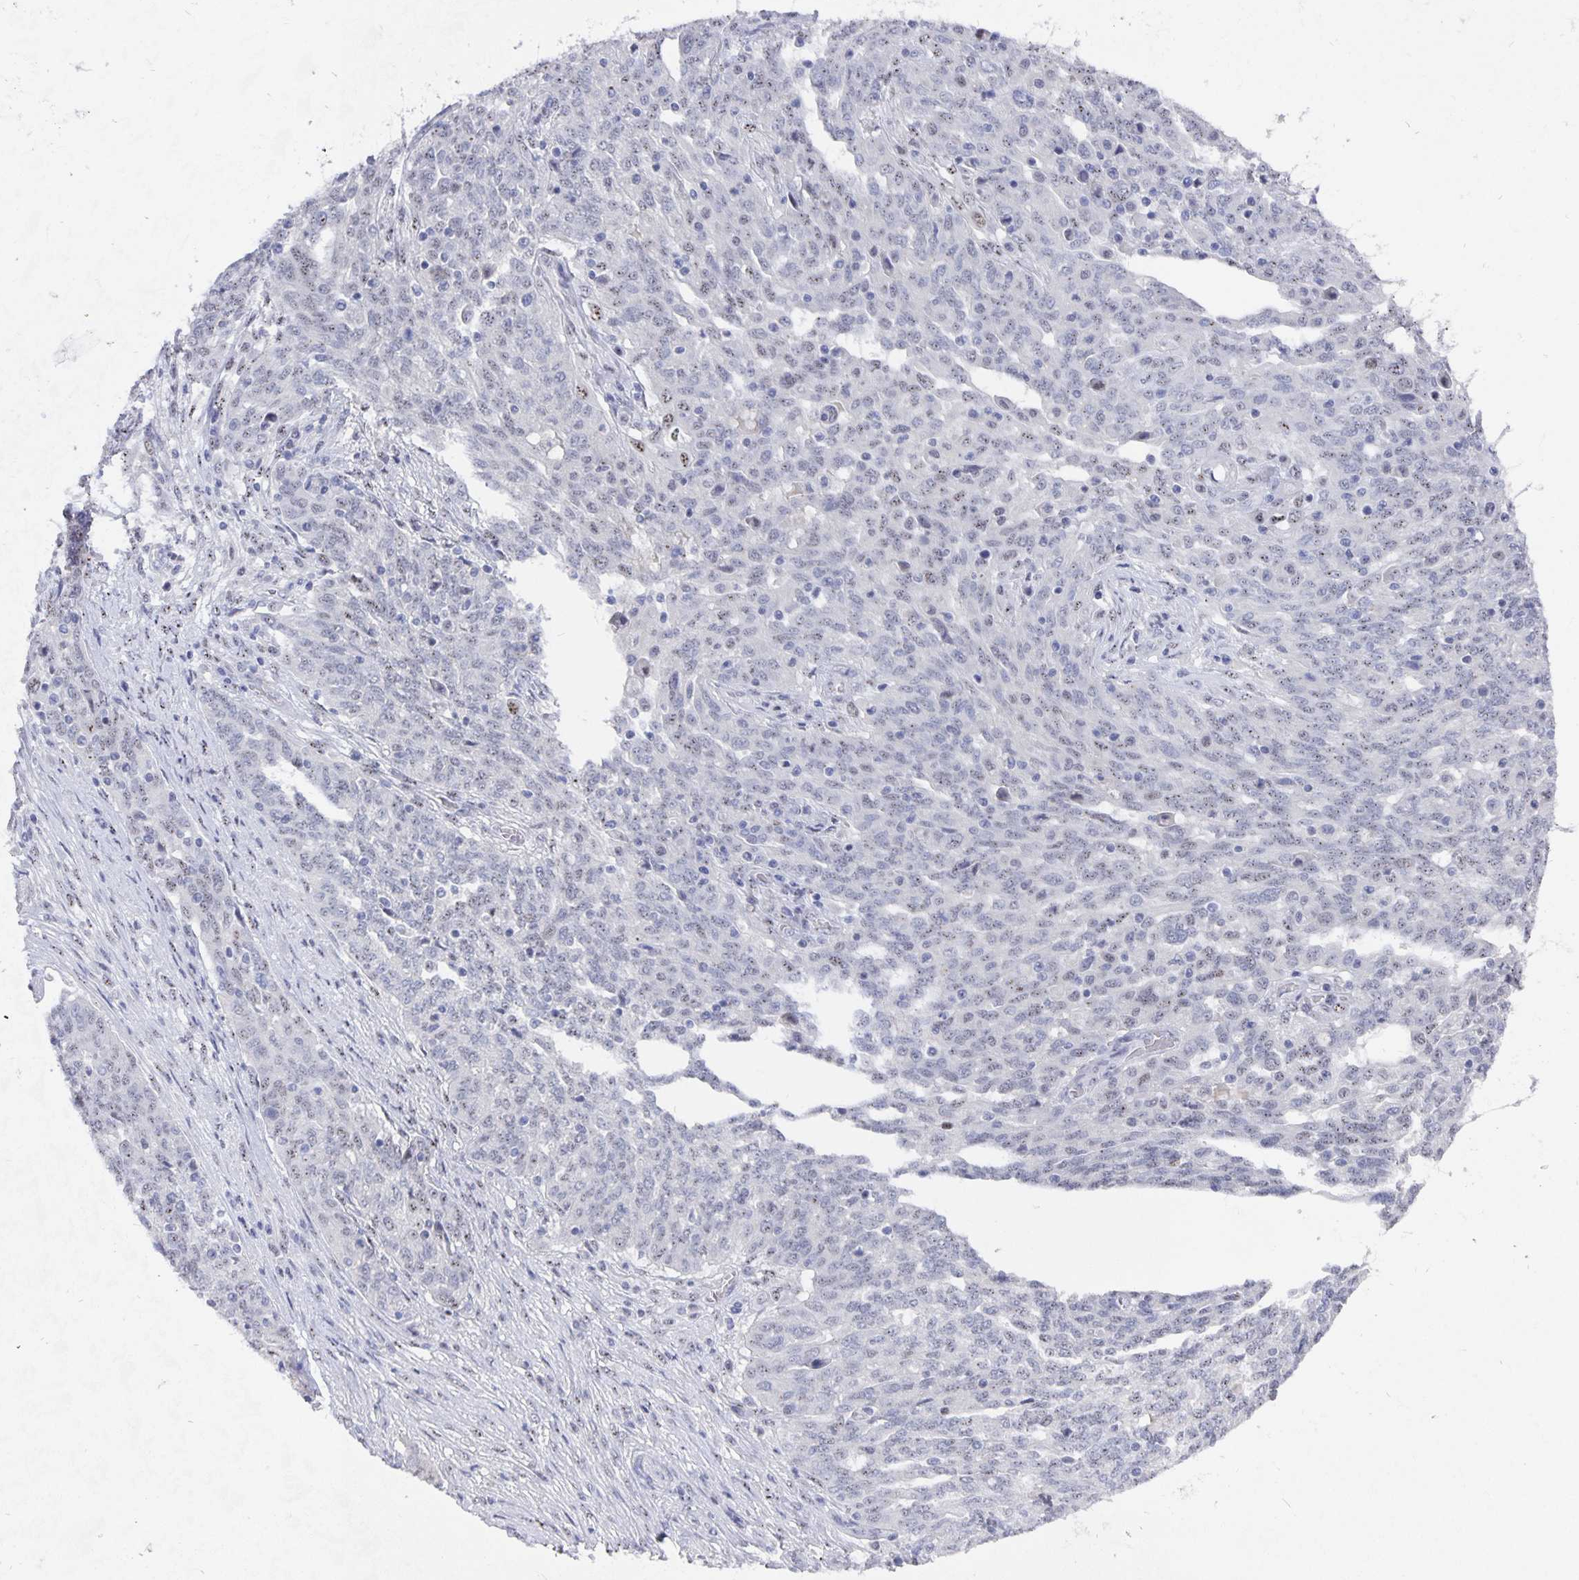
{"staining": {"intensity": "negative", "quantity": "none", "location": "none"}, "tissue": "ovarian cancer", "cell_type": "Tumor cells", "image_type": "cancer", "snomed": [{"axis": "morphology", "description": "Cystadenocarcinoma, serous, NOS"}, {"axis": "topography", "description": "Ovary"}], "caption": "IHC histopathology image of neoplastic tissue: human ovarian cancer stained with DAB displays no significant protein positivity in tumor cells. (DAB (3,3'-diaminobenzidine) IHC, high magnification).", "gene": "SMOC1", "patient": {"sex": "female", "age": 67}}